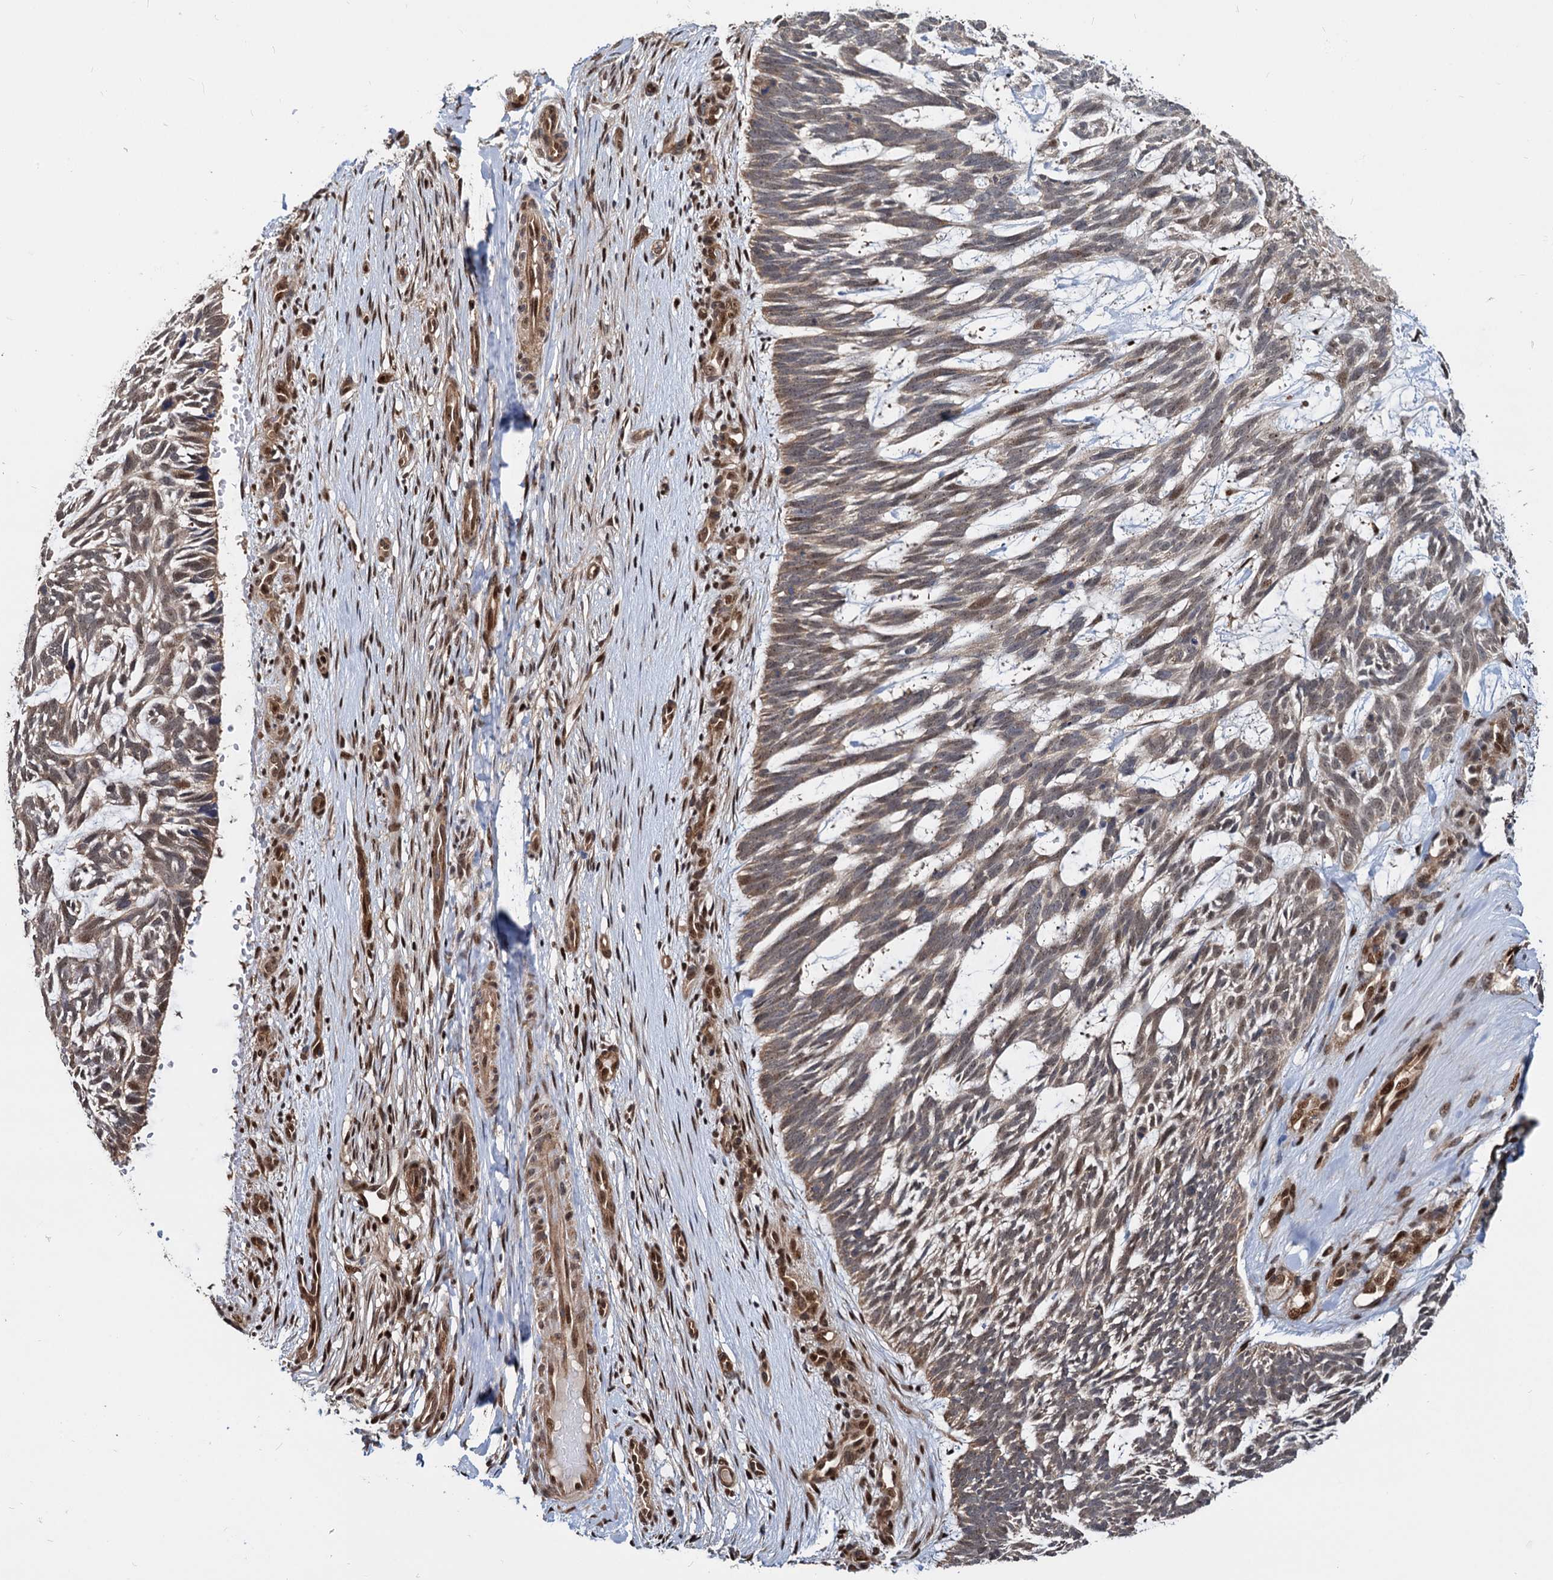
{"staining": {"intensity": "moderate", "quantity": "25%-75%", "location": "cytoplasmic/membranous,nuclear"}, "tissue": "skin cancer", "cell_type": "Tumor cells", "image_type": "cancer", "snomed": [{"axis": "morphology", "description": "Basal cell carcinoma"}, {"axis": "topography", "description": "Skin"}], "caption": "Immunohistochemical staining of human skin cancer (basal cell carcinoma) shows medium levels of moderate cytoplasmic/membranous and nuclear positivity in approximately 25%-75% of tumor cells.", "gene": "UBLCP1", "patient": {"sex": "male", "age": 88}}